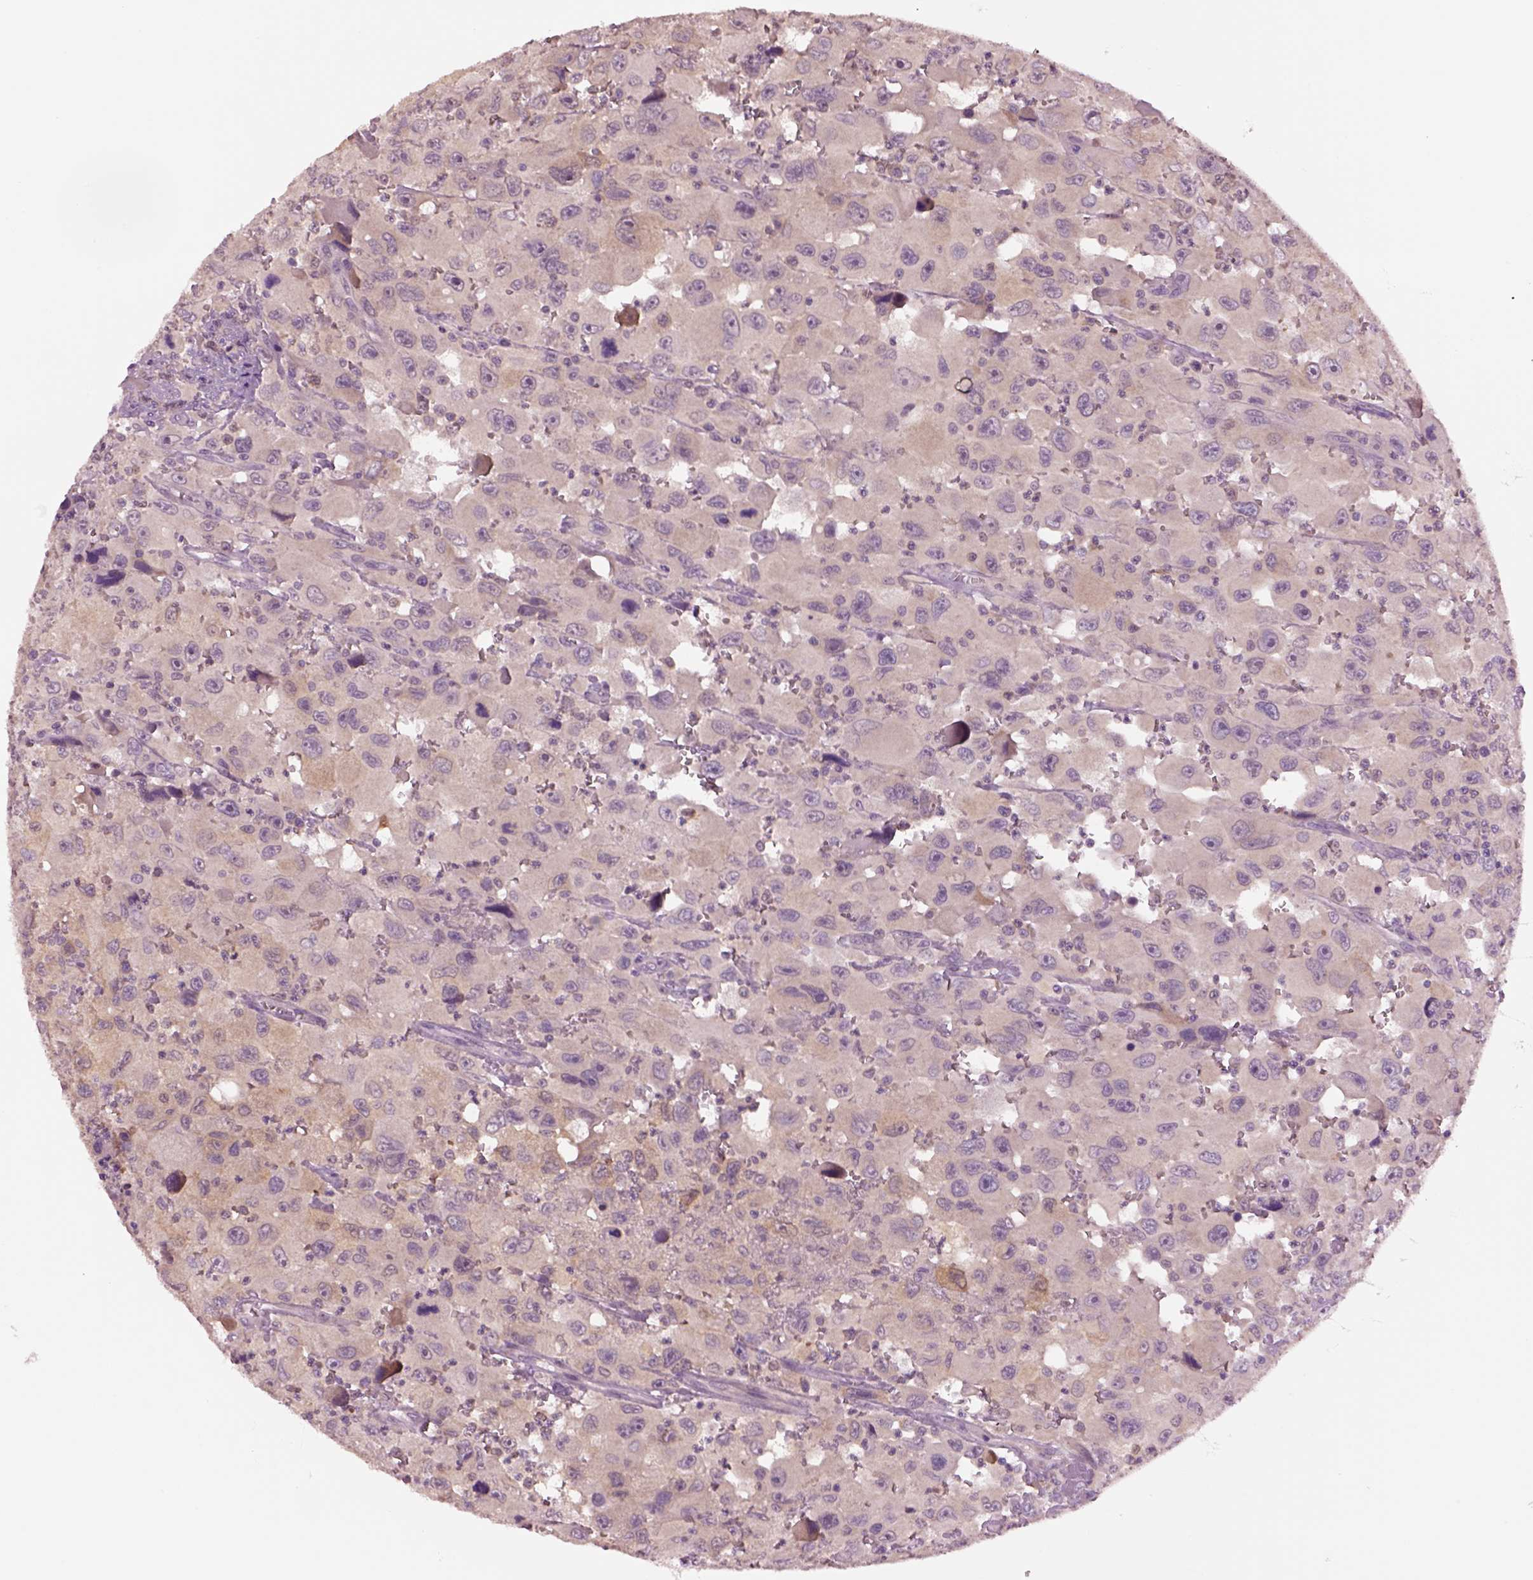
{"staining": {"intensity": "weak", "quantity": "<25%", "location": "cytoplasmic/membranous"}, "tissue": "head and neck cancer", "cell_type": "Tumor cells", "image_type": "cancer", "snomed": [{"axis": "morphology", "description": "Squamous cell carcinoma, NOS"}, {"axis": "morphology", "description": "Squamous cell carcinoma, metastatic, NOS"}, {"axis": "topography", "description": "Oral tissue"}, {"axis": "topography", "description": "Head-Neck"}], "caption": "This is an immunohistochemistry (IHC) image of head and neck cancer (metastatic squamous cell carcinoma). There is no staining in tumor cells.", "gene": "CLPSL1", "patient": {"sex": "female", "age": 85}}